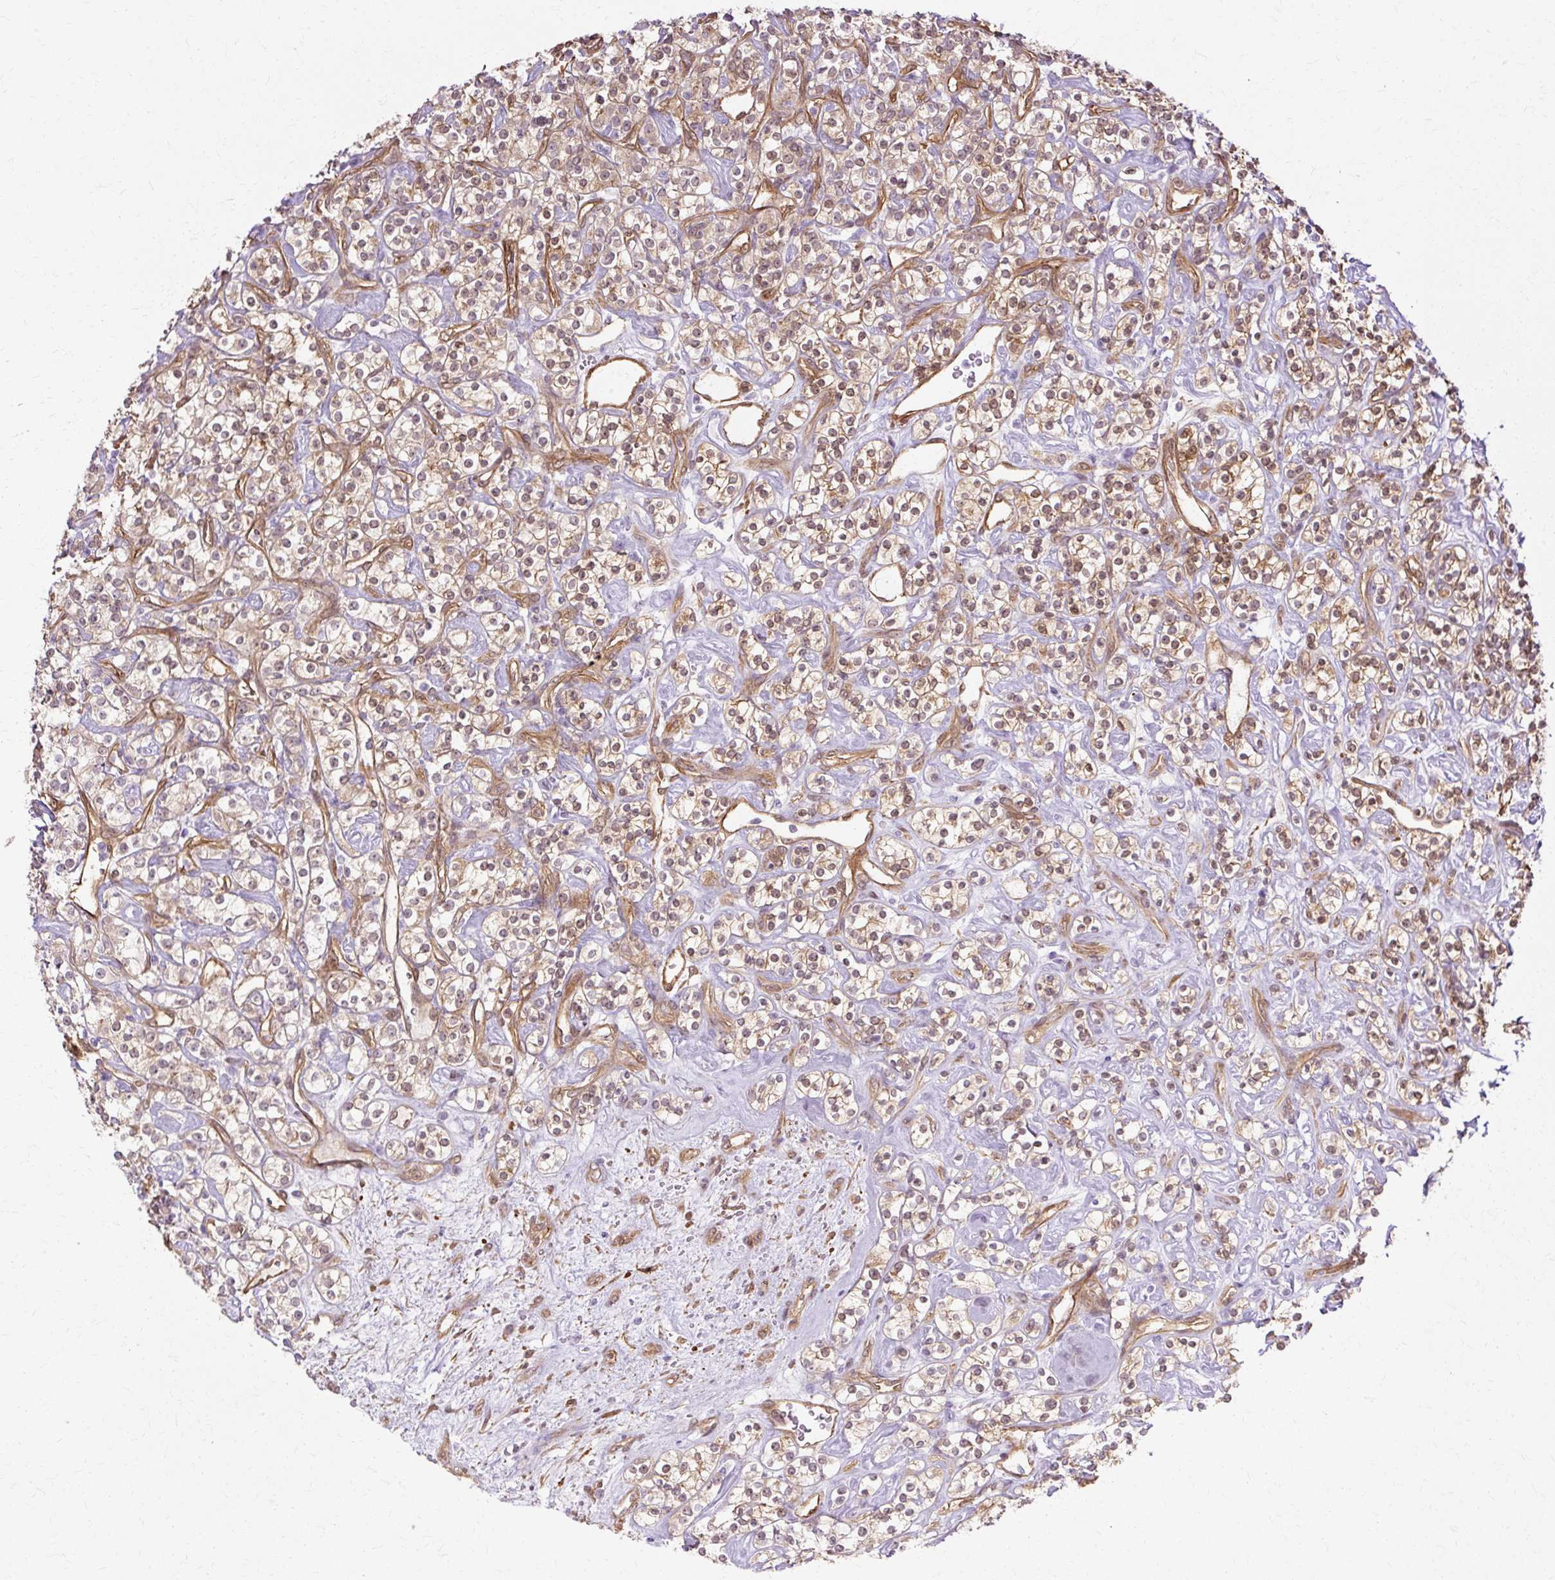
{"staining": {"intensity": "weak", "quantity": ">75%", "location": "cytoplasmic/membranous,nuclear"}, "tissue": "renal cancer", "cell_type": "Tumor cells", "image_type": "cancer", "snomed": [{"axis": "morphology", "description": "Adenocarcinoma, NOS"}, {"axis": "topography", "description": "Kidney"}], "caption": "Immunohistochemistry of renal cancer demonstrates low levels of weak cytoplasmic/membranous and nuclear positivity in about >75% of tumor cells.", "gene": "CNN3", "patient": {"sex": "male", "age": 77}}